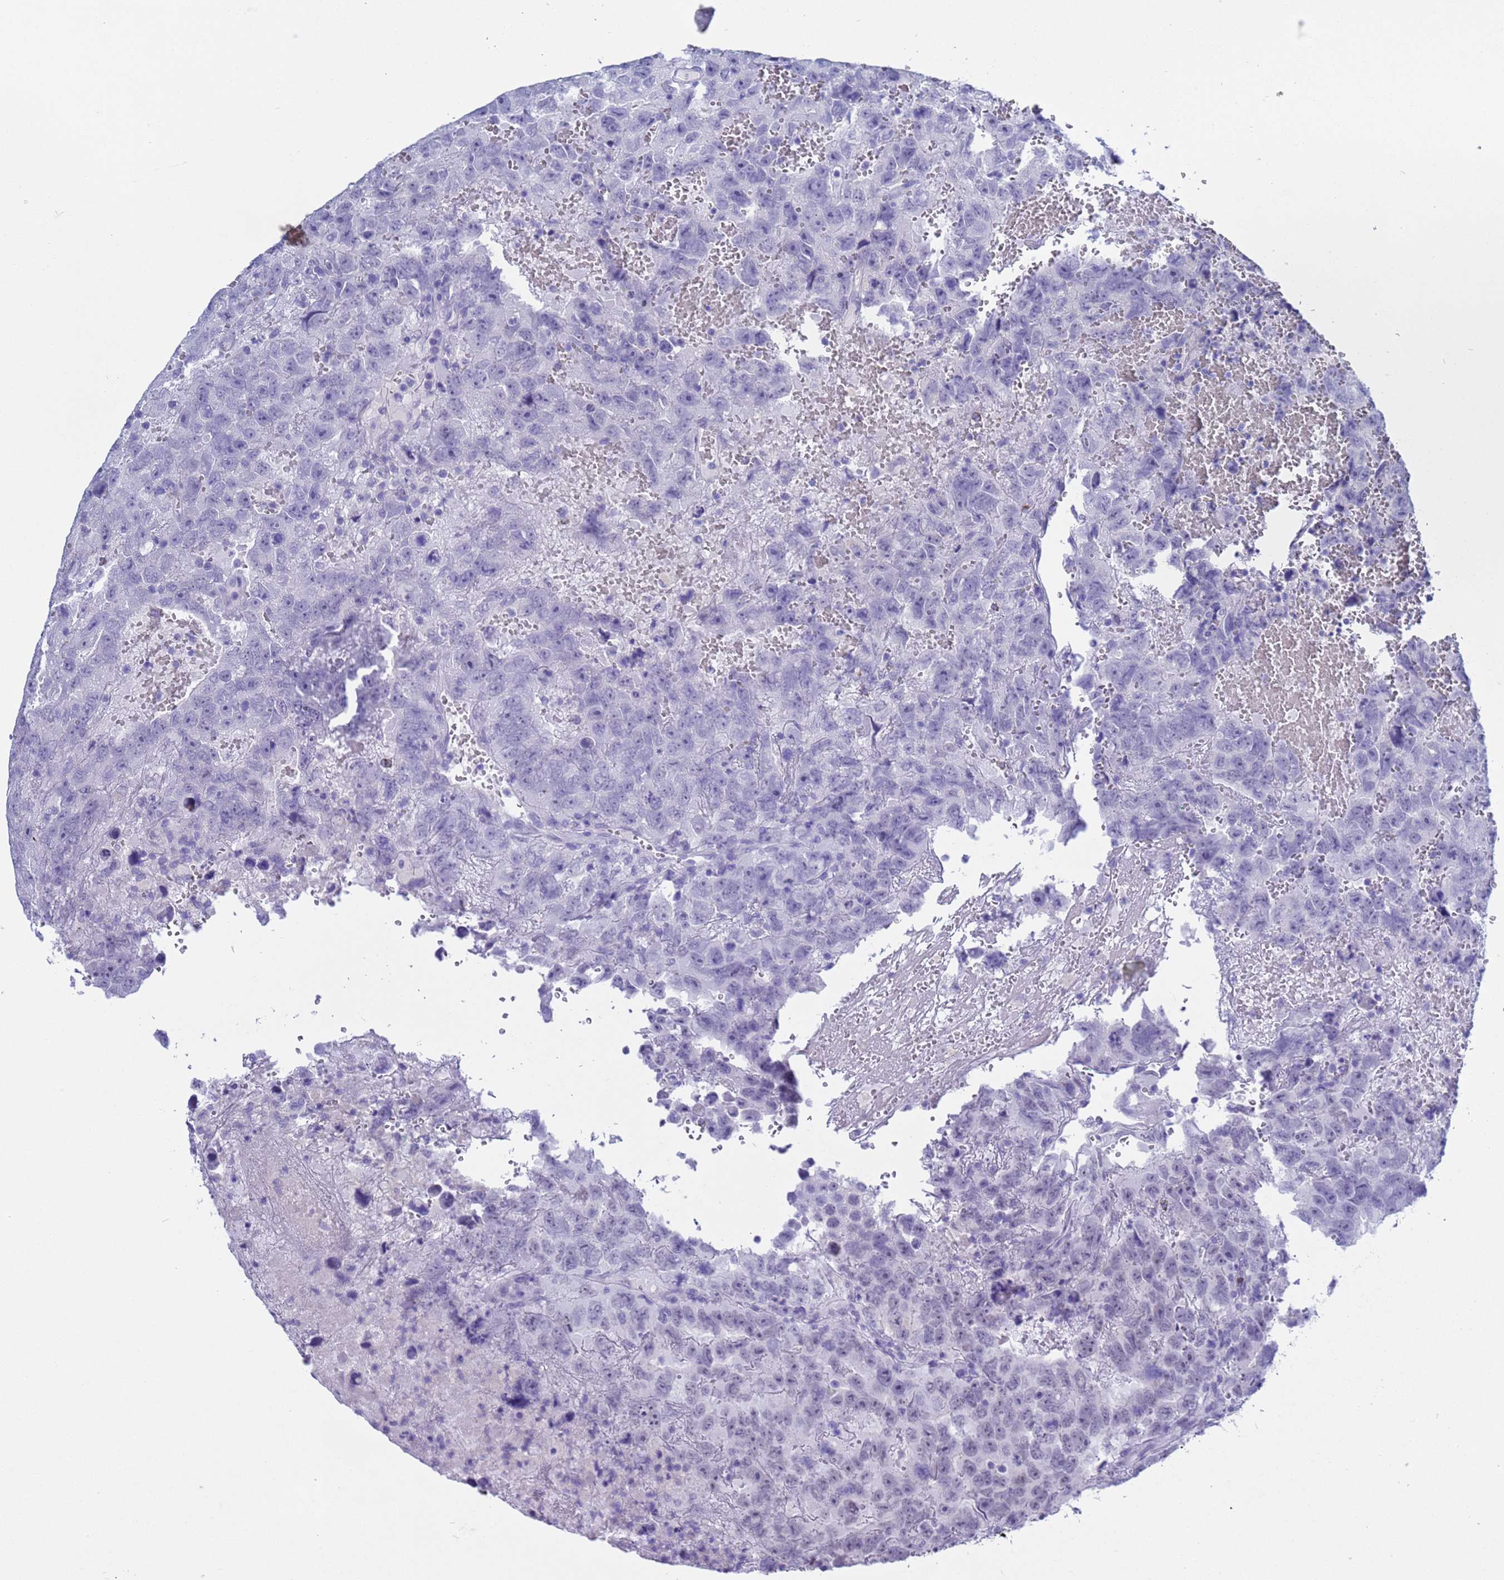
{"staining": {"intensity": "negative", "quantity": "none", "location": "none"}, "tissue": "testis cancer", "cell_type": "Tumor cells", "image_type": "cancer", "snomed": [{"axis": "morphology", "description": "Carcinoma, Embryonal, NOS"}, {"axis": "topography", "description": "Testis"}], "caption": "A photomicrograph of human testis cancer is negative for staining in tumor cells.", "gene": "CKM", "patient": {"sex": "male", "age": 45}}